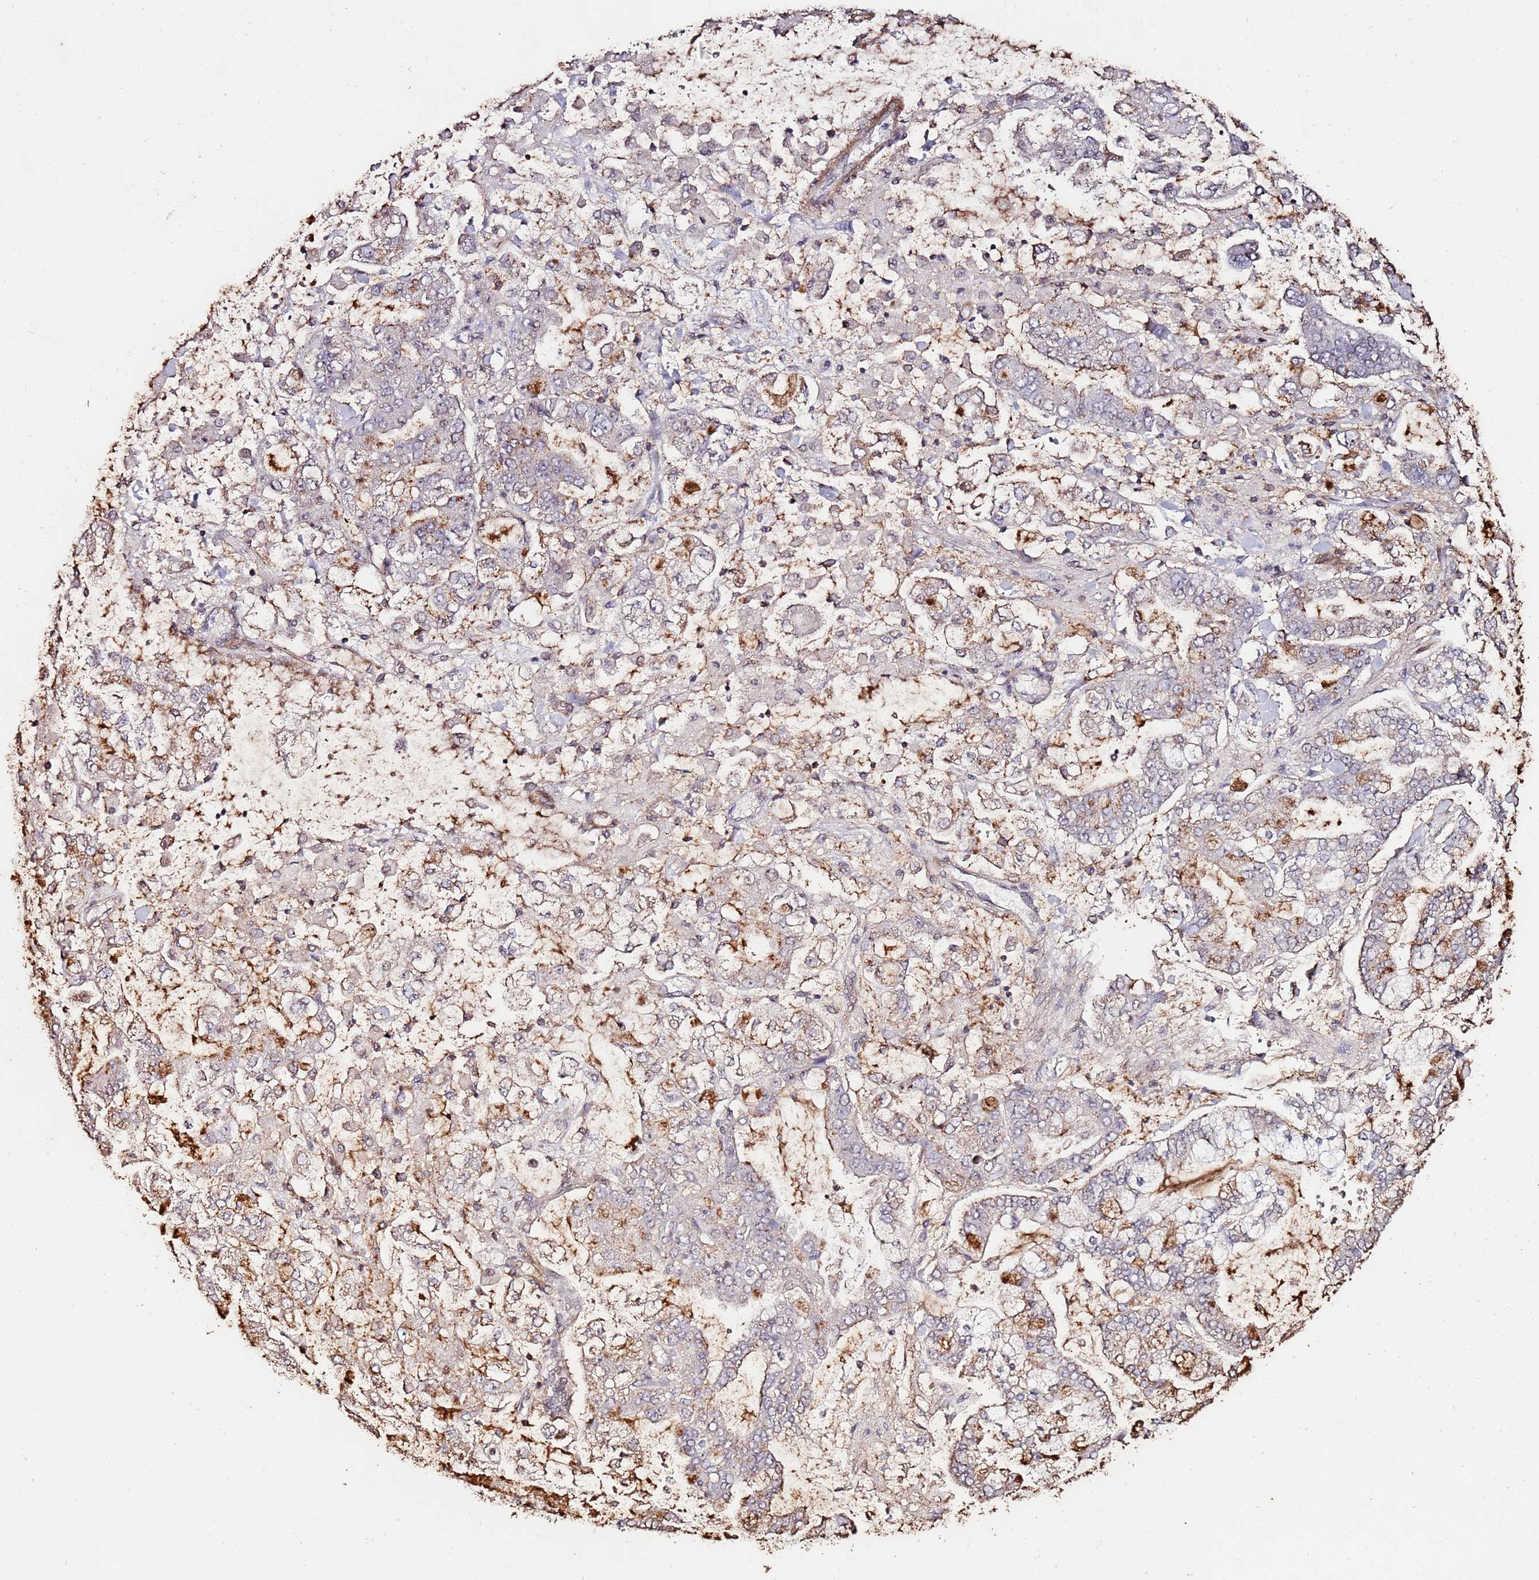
{"staining": {"intensity": "moderate", "quantity": "<25%", "location": "cytoplasmic/membranous"}, "tissue": "stomach cancer", "cell_type": "Tumor cells", "image_type": "cancer", "snomed": [{"axis": "morphology", "description": "Normal tissue, NOS"}, {"axis": "morphology", "description": "Adenocarcinoma, NOS"}, {"axis": "topography", "description": "Stomach, upper"}, {"axis": "topography", "description": "Stomach"}], "caption": "The micrograph displays immunohistochemical staining of stomach cancer. There is moderate cytoplasmic/membranous expression is identified in approximately <25% of tumor cells.", "gene": "DUSP28", "patient": {"sex": "male", "age": 76}}